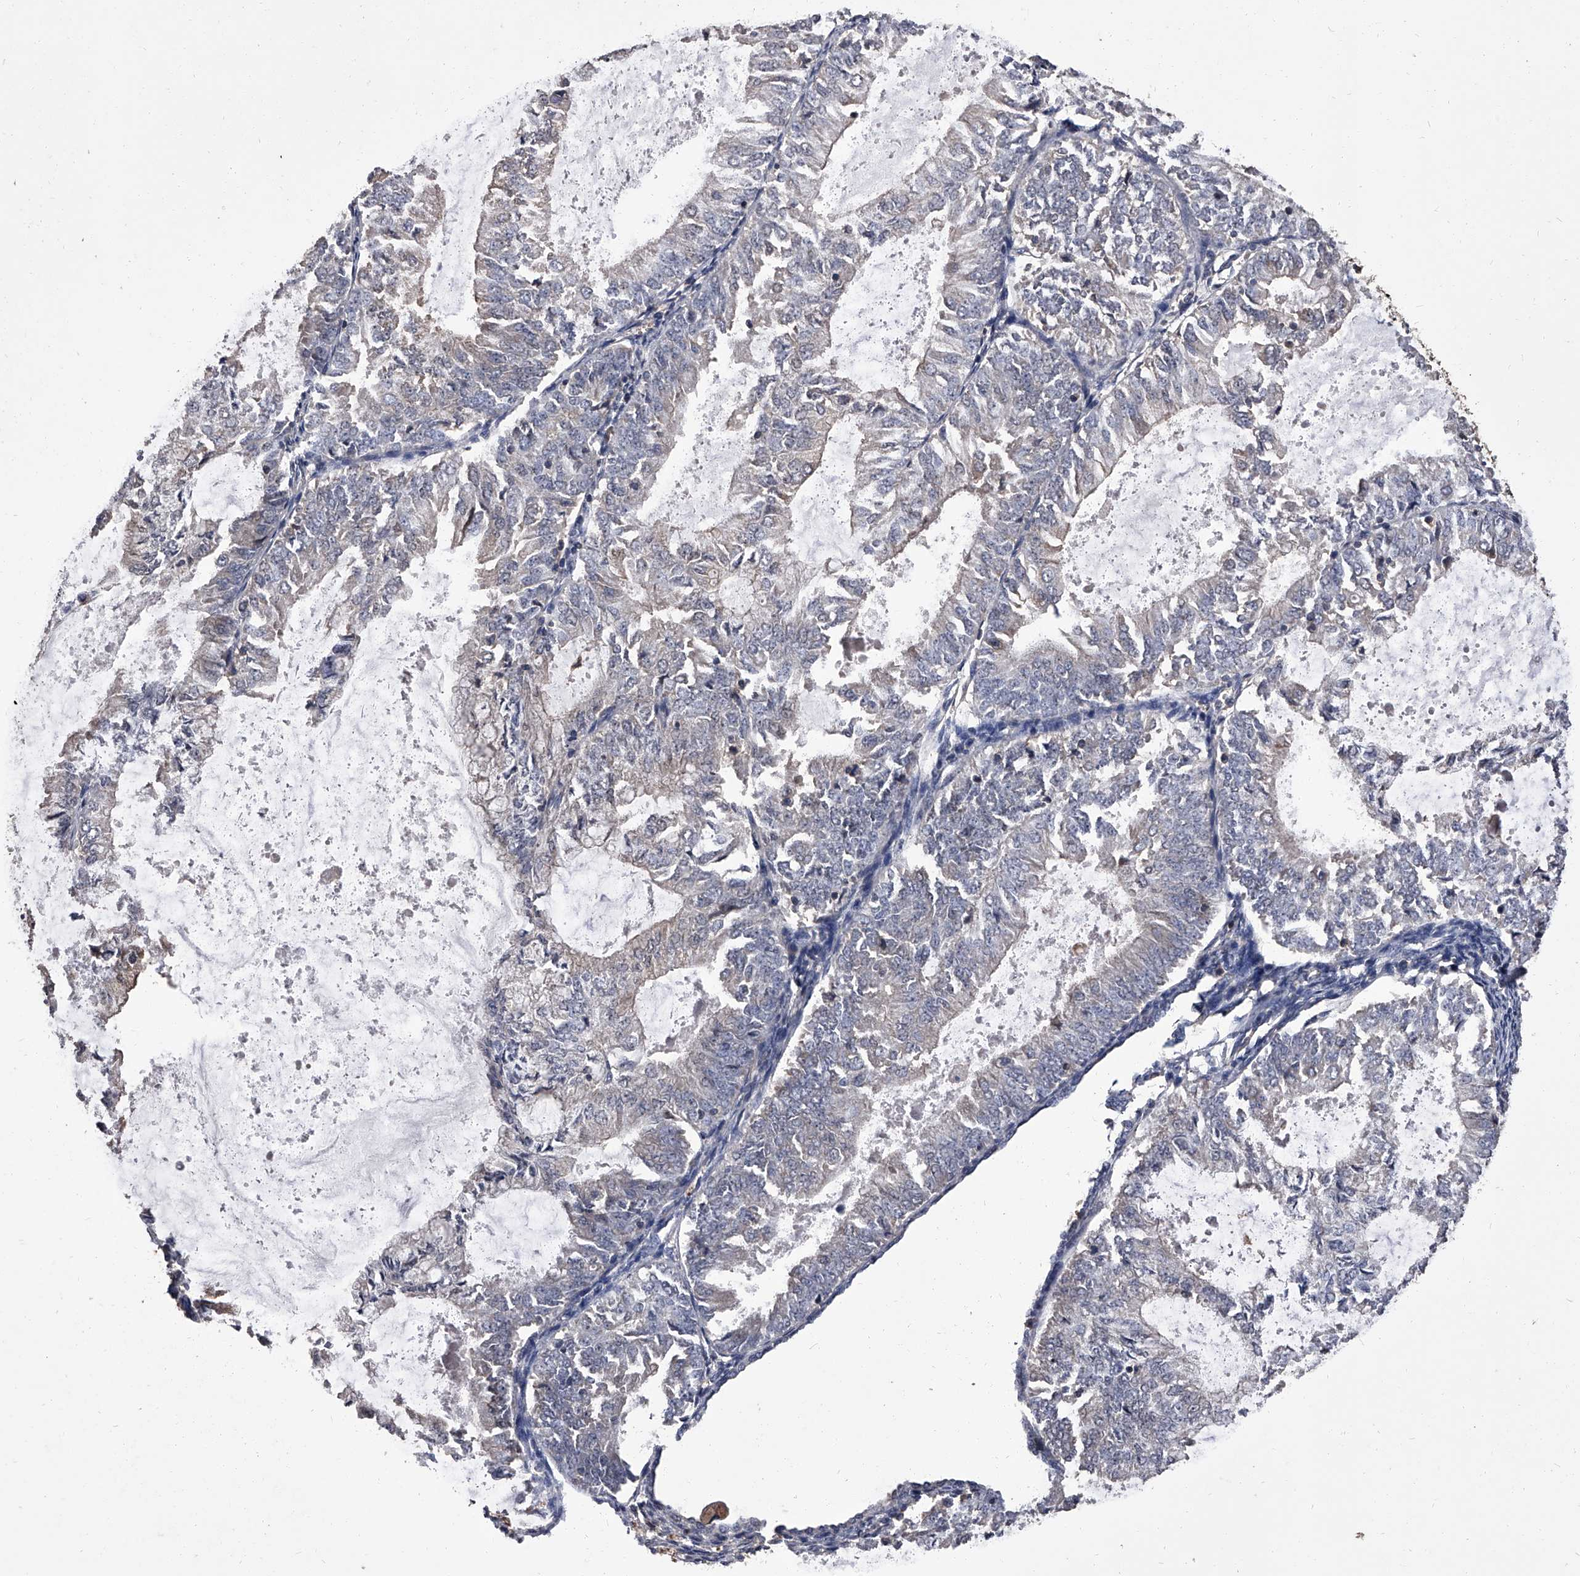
{"staining": {"intensity": "negative", "quantity": "none", "location": "none"}, "tissue": "endometrial cancer", "cell_type": "Tumor cells", "image_type": "cancer", "snomed": [{"axis": "morphology", "description": "Adenocarcinoma, NOS"}, {"axis": "topography", "description": "Endometrium"}], "caption": "A high-resolution histopathology image shows immunohistochemistry staining of endometrial adenocarcinoma, which demonstrates no significant positivity in tumor cells. (DAB (3,3'-diaminobenzidine) immunohistochemistry (IHC) with hematoxylin counter stain).", "gene": "STK36", "patient": {"sex": "female", "age": 57}}